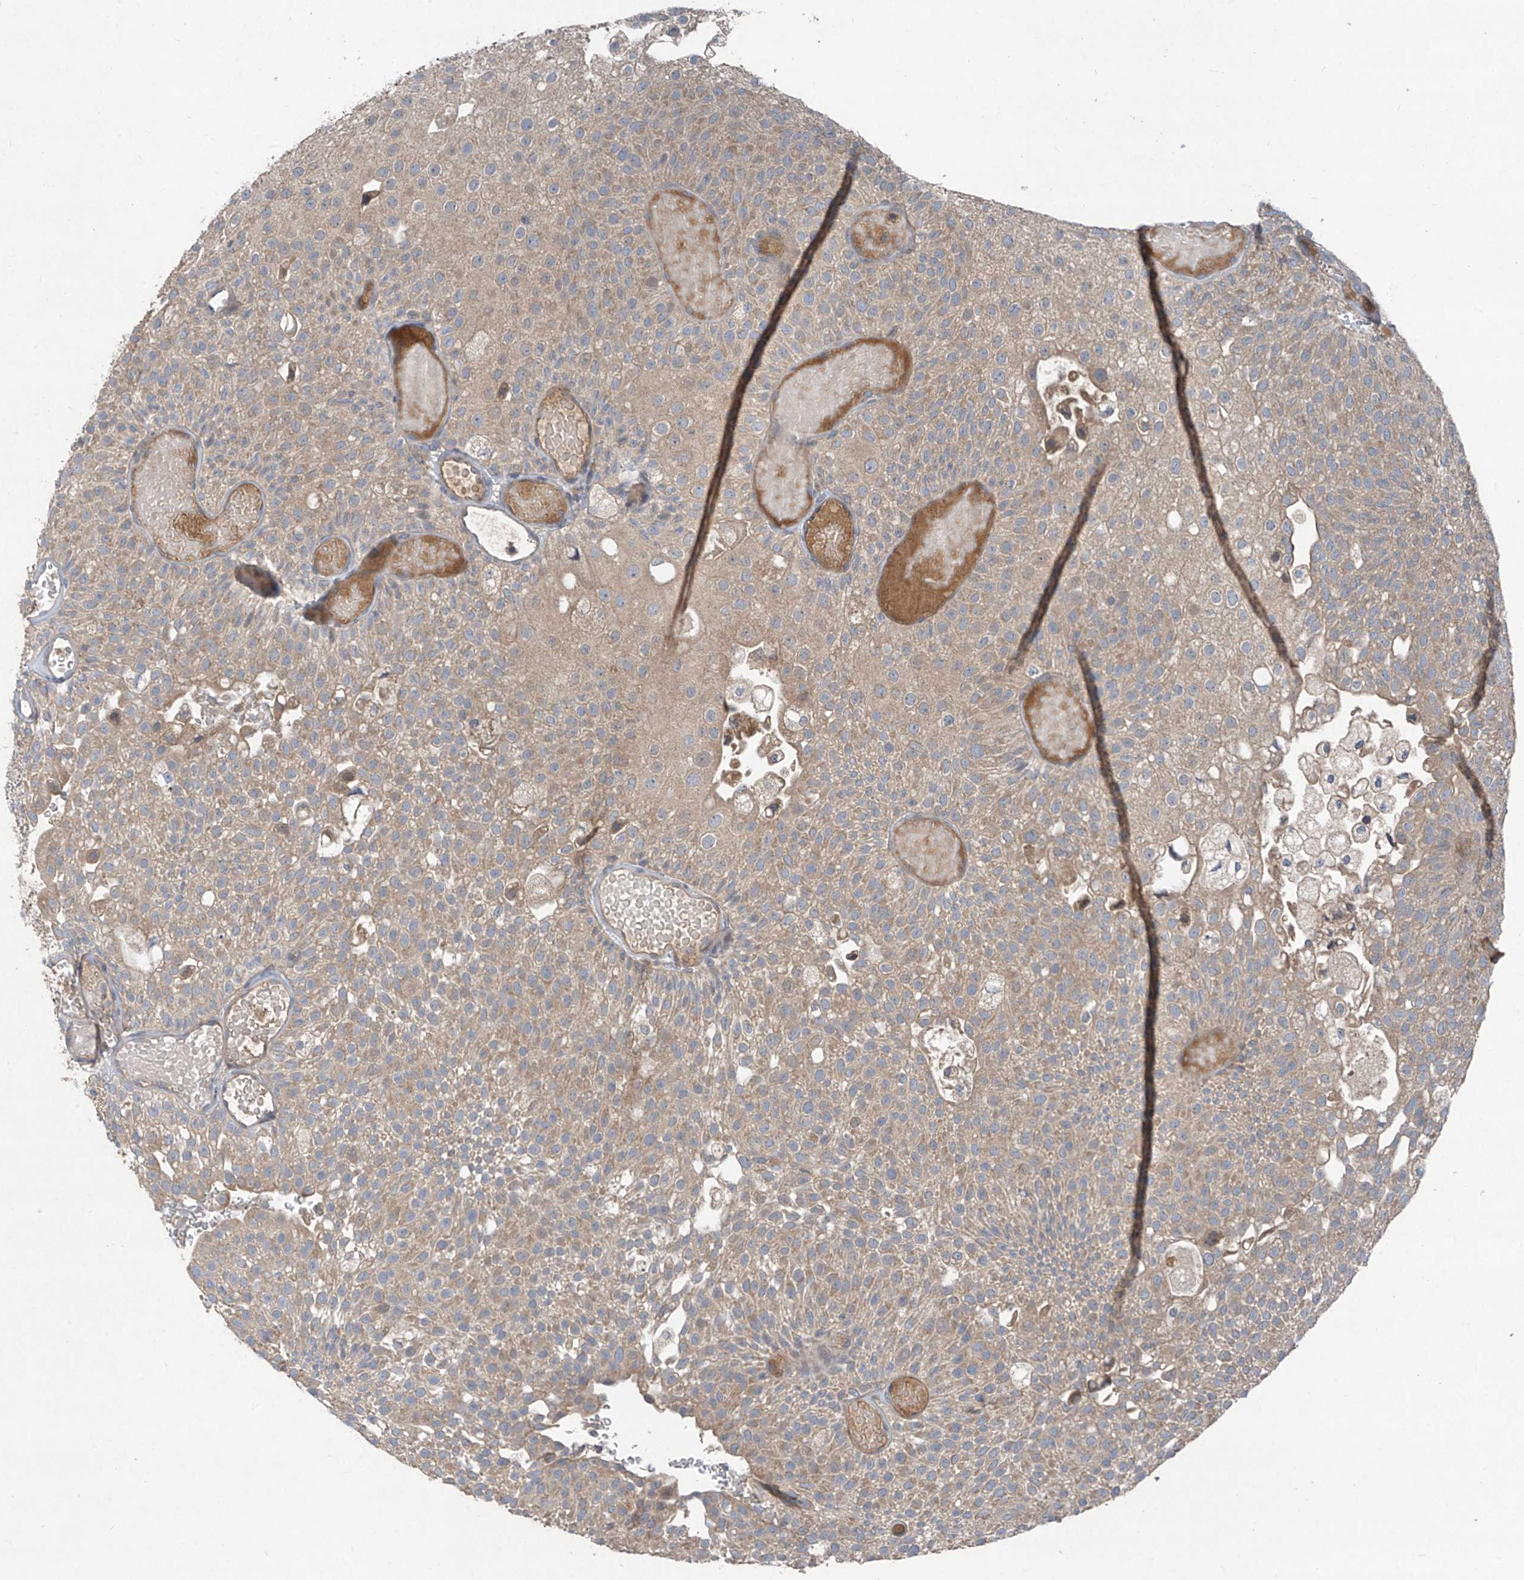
{"staining": {"intensity": "weak", "quantity": "25%-75%", "location": "cytoplasmic/membranous"}, "tissue": "urothelial cancer", "cell_type": "Tumor cells", "image_type": "cancer", "snomed": [{"axis": "morphology", "description": "Urothelial carcinoma, Low grade"}, {"axis": "topography", "description": "Urinary bladder"}], "caption": "Weak cytoplasmic/membranous protein expression is identified in about 25%-75% of tumor cells in low-grade urothelial carcinoma.", "gene": "FOXRED2", "patient": {"sex": "male", "age": 78}}